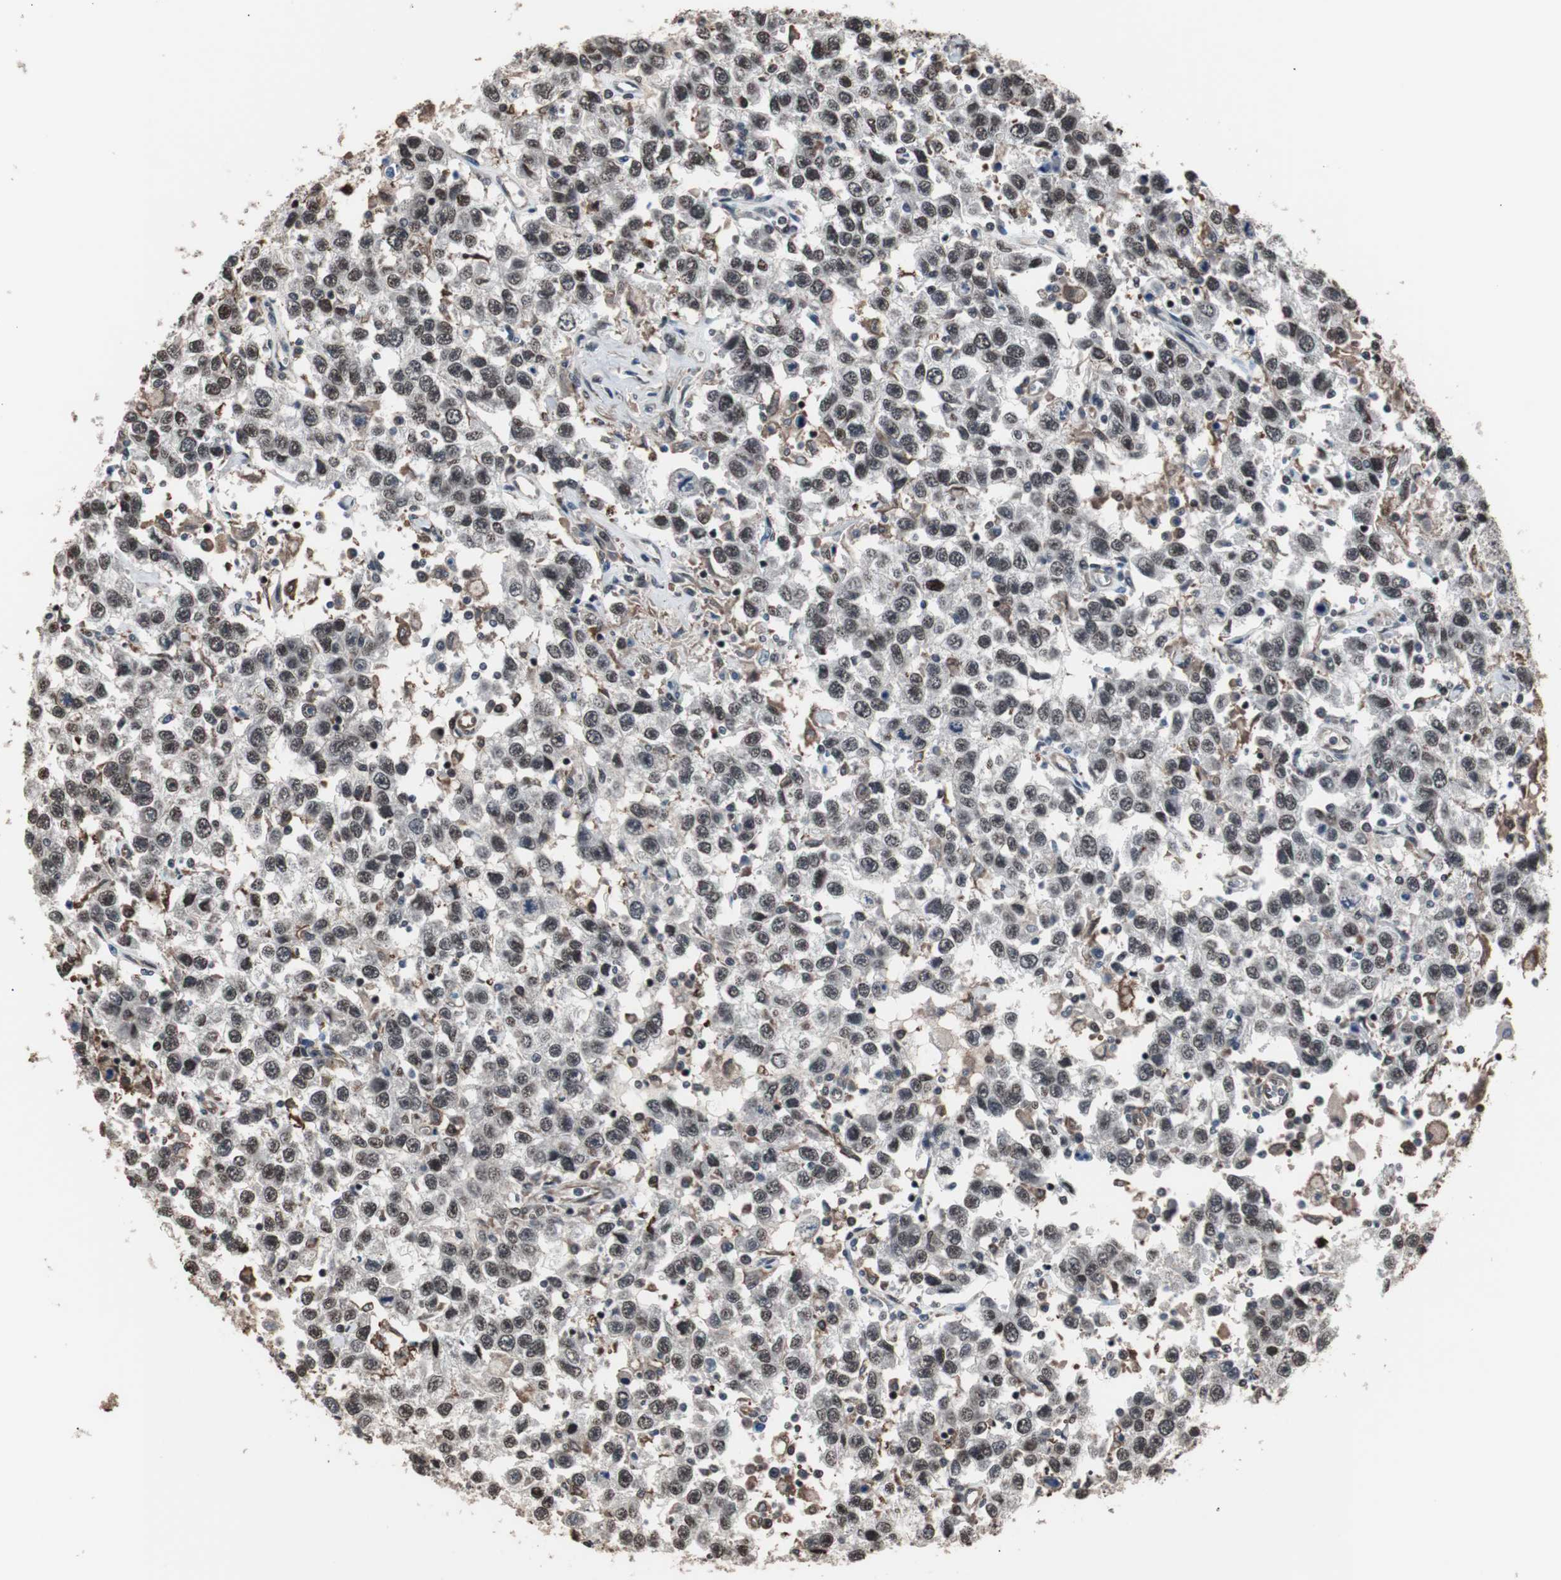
{"staining": {"intensity": "moderate", "quantity": "25%-75%", "location": "nuclear"}, "tissue": "testis cancer", "cell_type": "Tumor cells", "image_type": "cancer", "snomed": [{"axis": "morphology", "description": "Seminoma, NOS"}, {"axis": "topography", "description": "Testis"}], "caption": "Immunohistochemical staining of seminoma (testis) demonstrates moderate nuclear protein positivity in approximately 25%-75% of tumor cells.", "gene": "POGZ", "patient": {"sex": "male", "age": 41}}